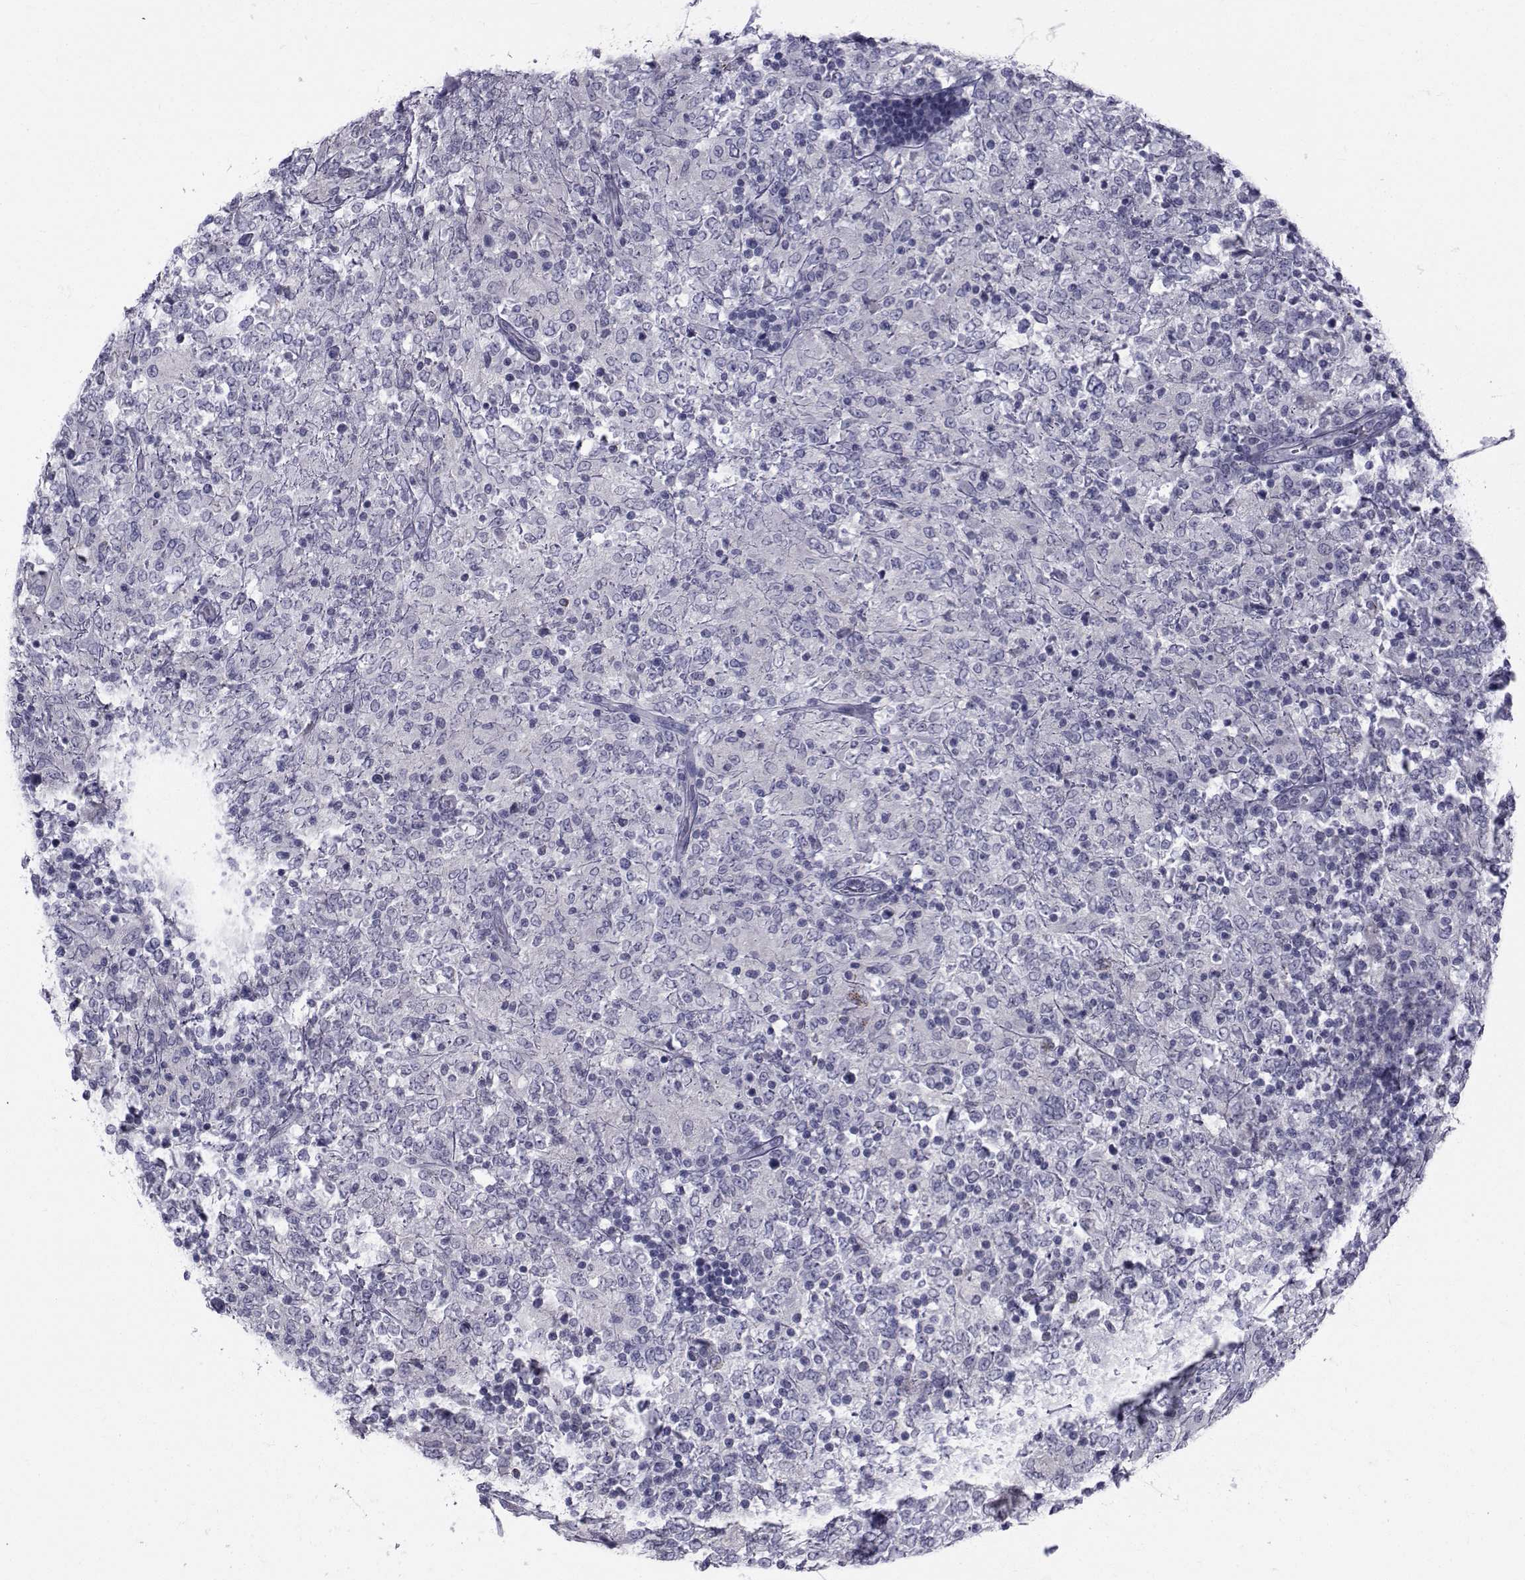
{"staining": {"intensity": "negative", "quantity": "none", "location": "none"}, "tissue": "lymphoma", "cell_type": "Tumor cells", "image_type": "cancer", "snomed": [{"axis": "morphology", "description": "Malignant lymphoma, non-Hodgkin's type, High grade"}, {"axis": "topography", "description": "Lymph node"}], "caption": "This is a micrograph of immunohistochemistry staining of malignant lymphoma, non-Hodgkin's type (high-grade), which shows no positivity in tumor cells.", "gene": "FDXR", "patient": {"sex": "female", "age": 84}}